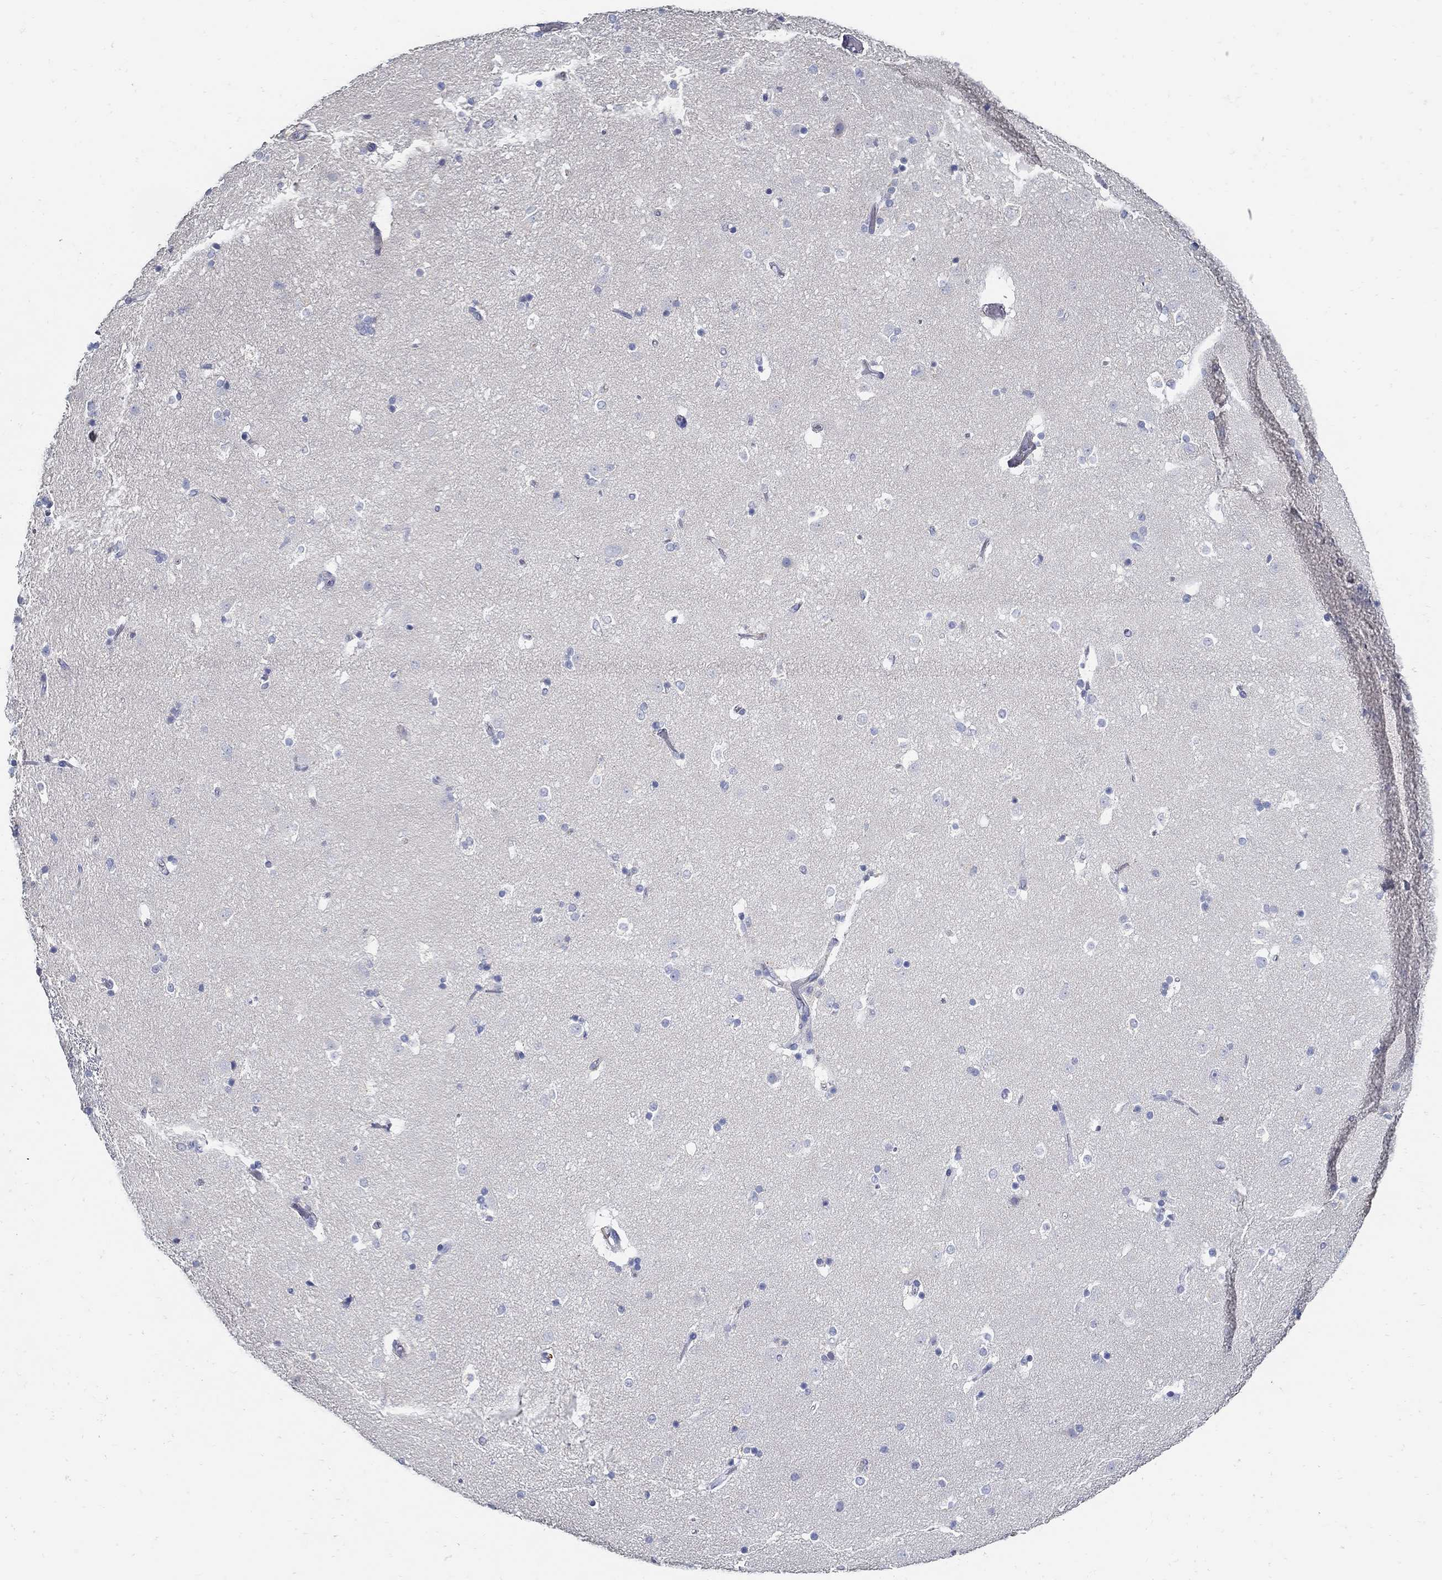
{"staining": {"intensity": "negative", "quantity": "none", "location": "none"}, "tissue": "caudate", "cell_type": "Glial cells", "image_type": "normal", "snomed": [{"axis": "morphology", "description": "Normal tissue, NOS"}, {"axis": "topography", "description": "Lateral ventricle wall"}], "caption": "The photomicrograph displays no staining of glial cells in unremarkable caudate. (DAB (3,3'-diaminobenzidine) IHC visualized using brightfield microscopy, high magnification).", "gene": "TGFBI", "patient": {"sex": "male", "age": 51}}